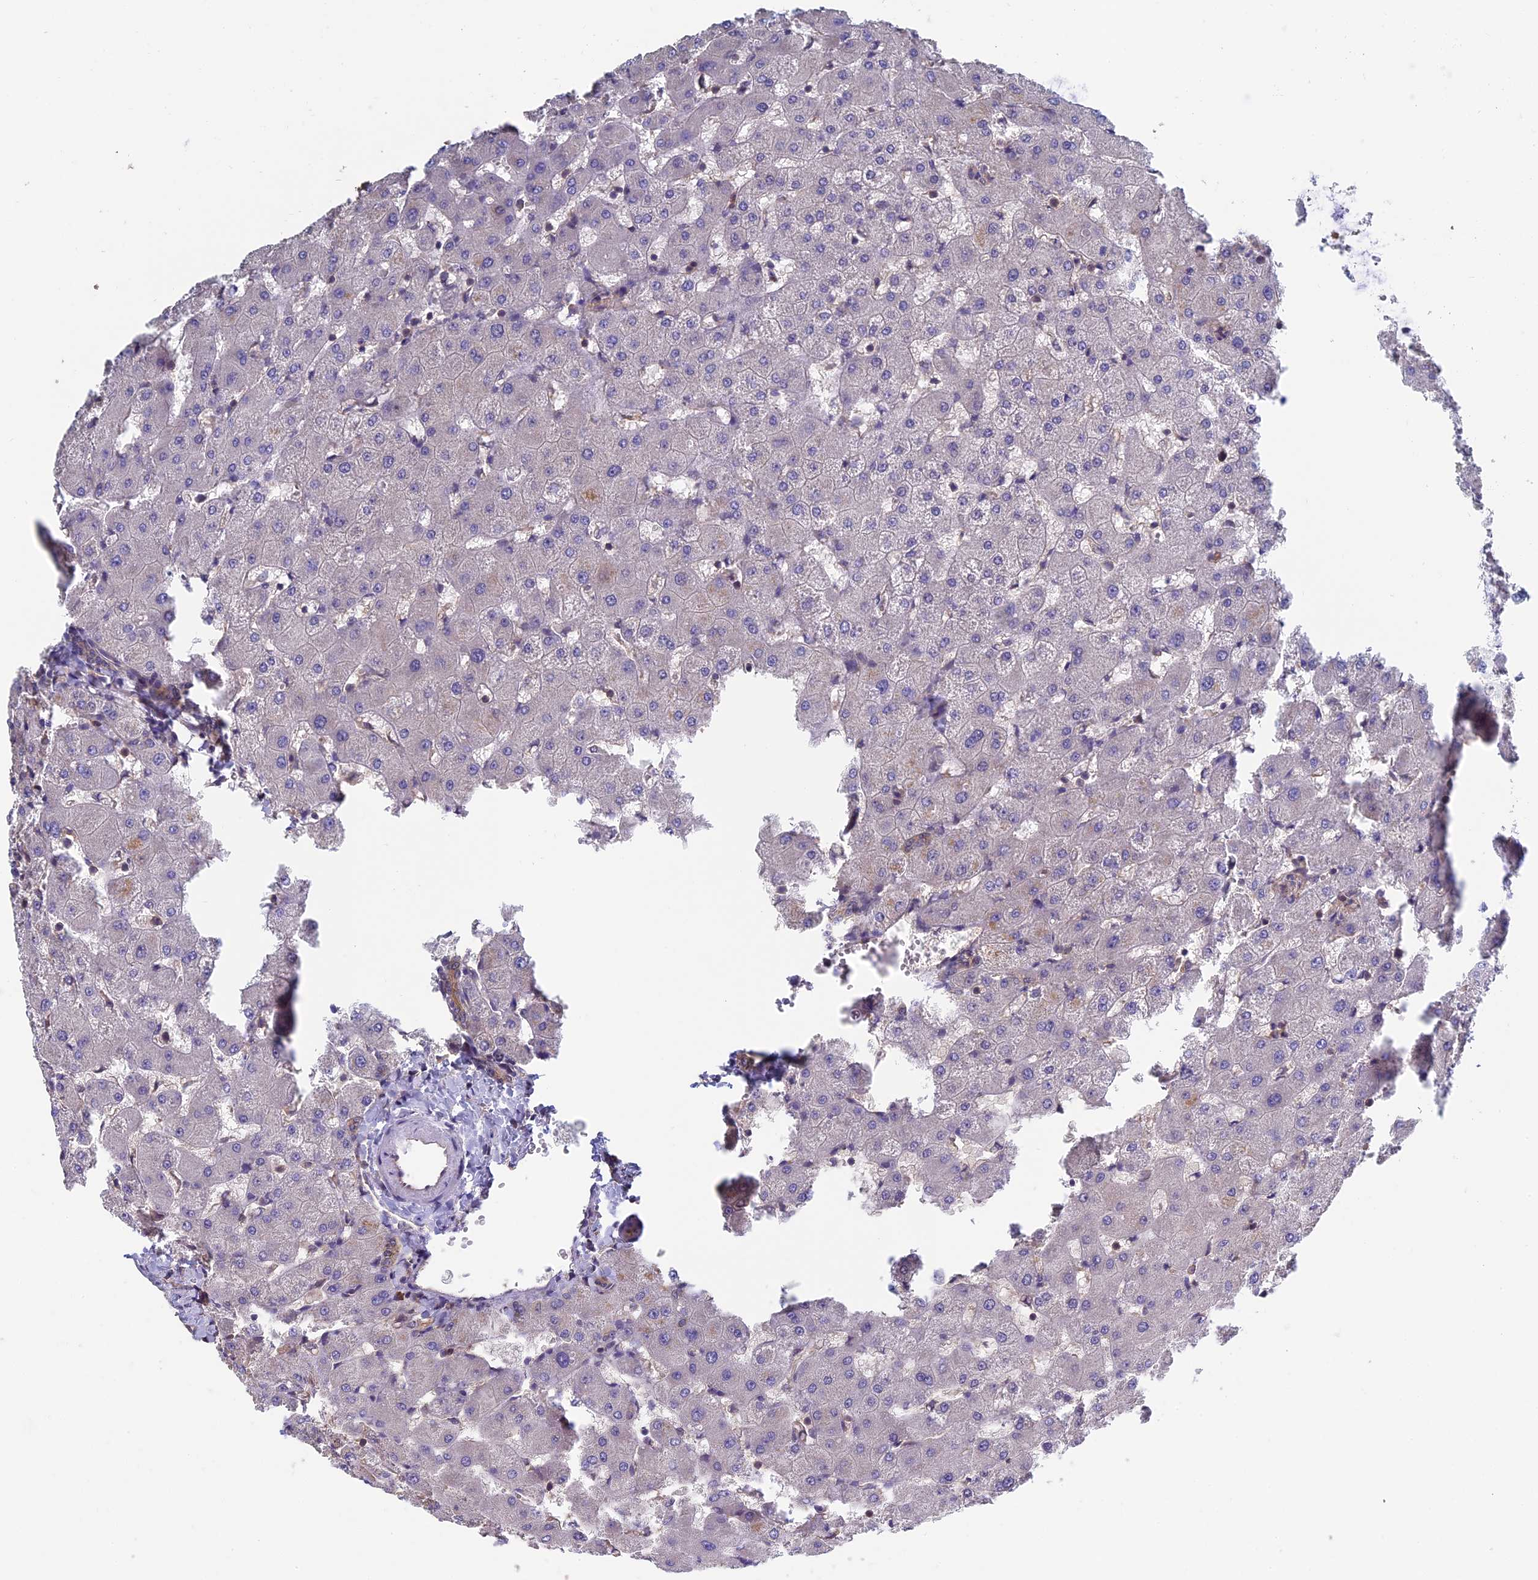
{"staining": {"intensity": "negative", "quantity": "none", "location": "none"}, "tissue": "liver", "cell_type": "Cholangiocytes", "image_type": "normal", "snomed": [{"axis": "morphology", "description": "Normal tissue, NOS"}, {"axis": "topography", "description": "Liver"}], "caption": "IHC micrograph of unremarkable human liver stained for a protein (brown), which shows no positivity in cholangiocytes. (Brightfield microscopy of DAB immunohistochemistry at high magnification).", "gene": "LCMT1", "patient": {"sex": "female", "age": 63}}